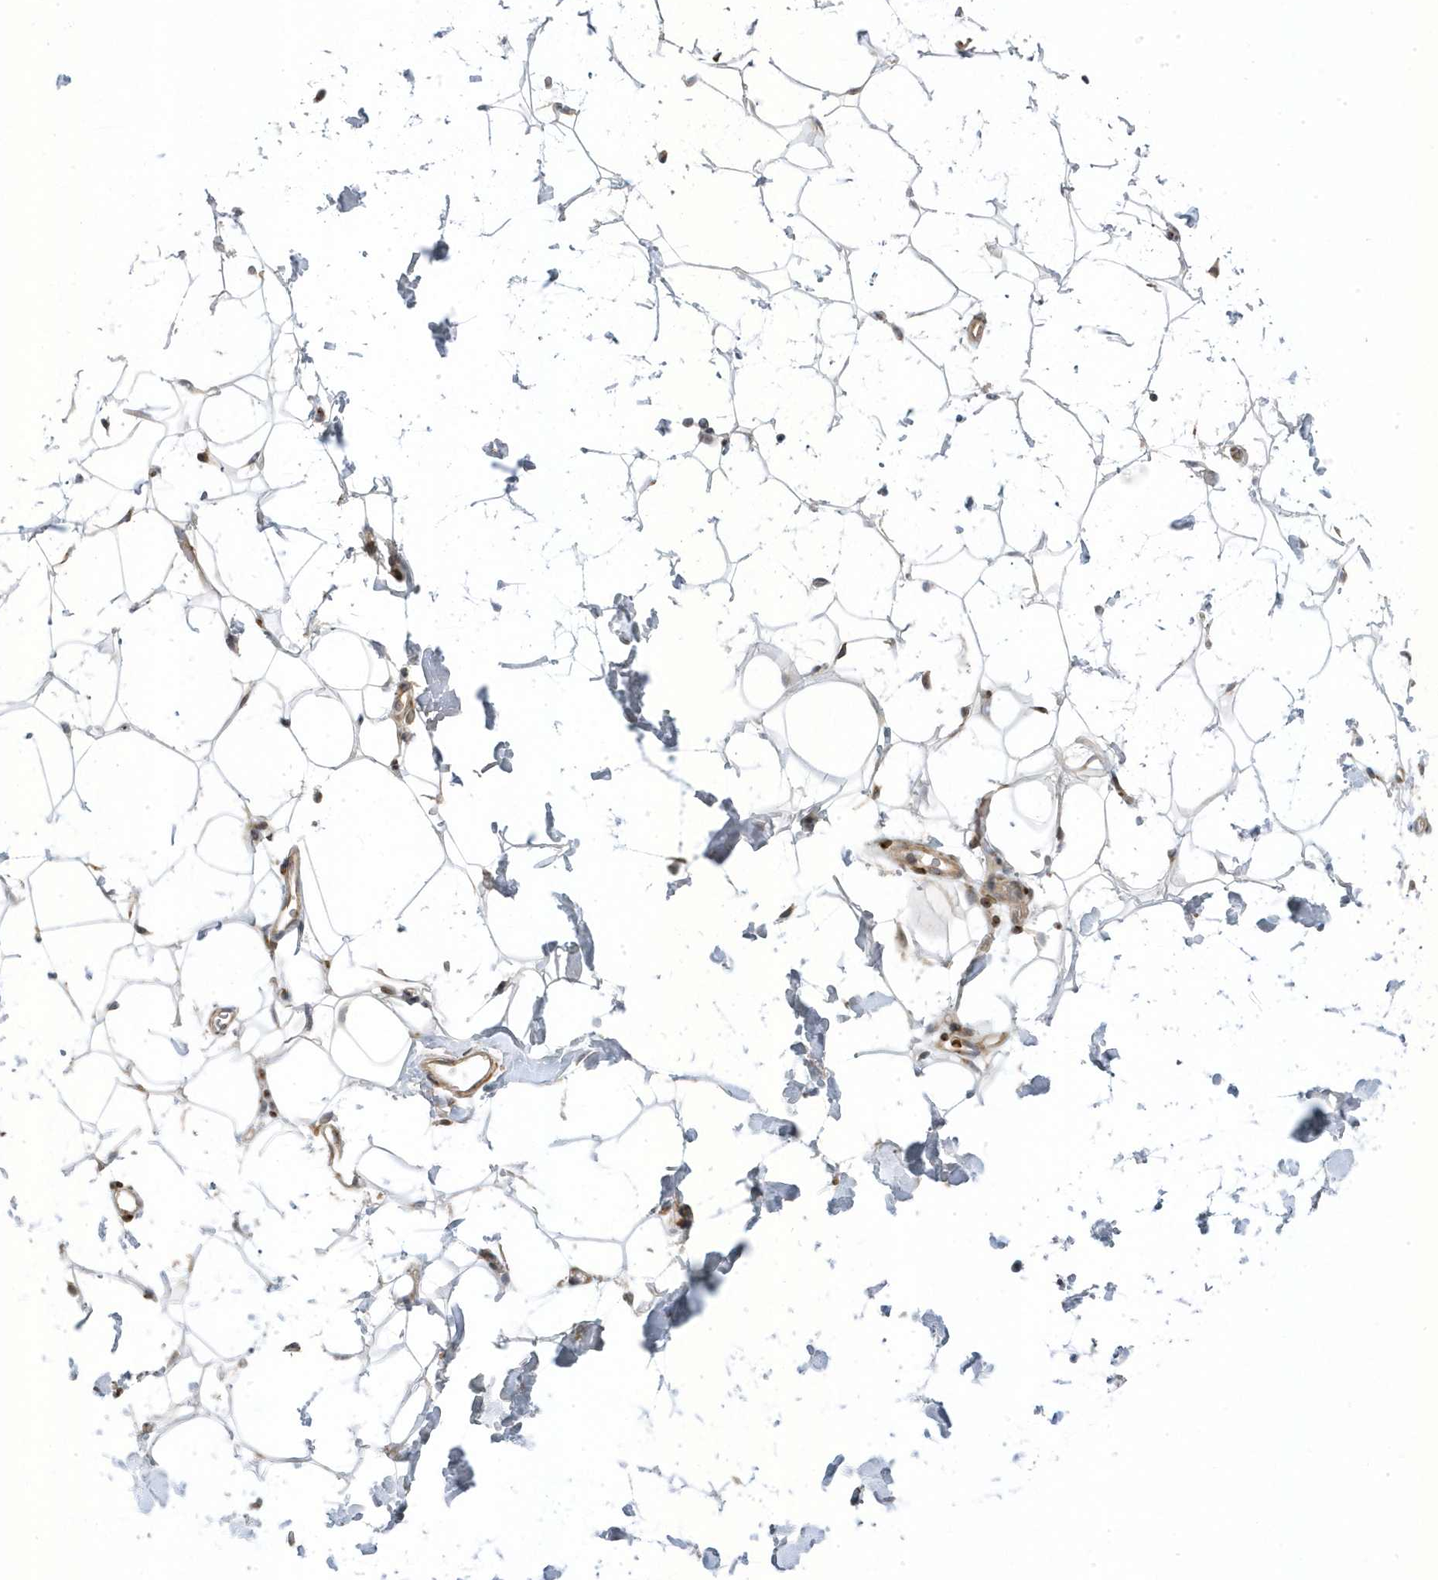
{"staining": {"intensity": "negative", "quantity": "none", "location": "none"}, "tissue": "adipose tissue", "cell_type": "Adipocytes", "image_type": "normal", "snomed": [{"axis": "morphology", "description": "Normal tissue, NOS"}, {"axis": "topography", "description": "Breast"}], "caption": "Immunohistochemical staining of benign adipose tissue shows no significant expression in adipocytes.", "gene": "MAP7D3", "patient": {"sex": "female", "age": 26}}